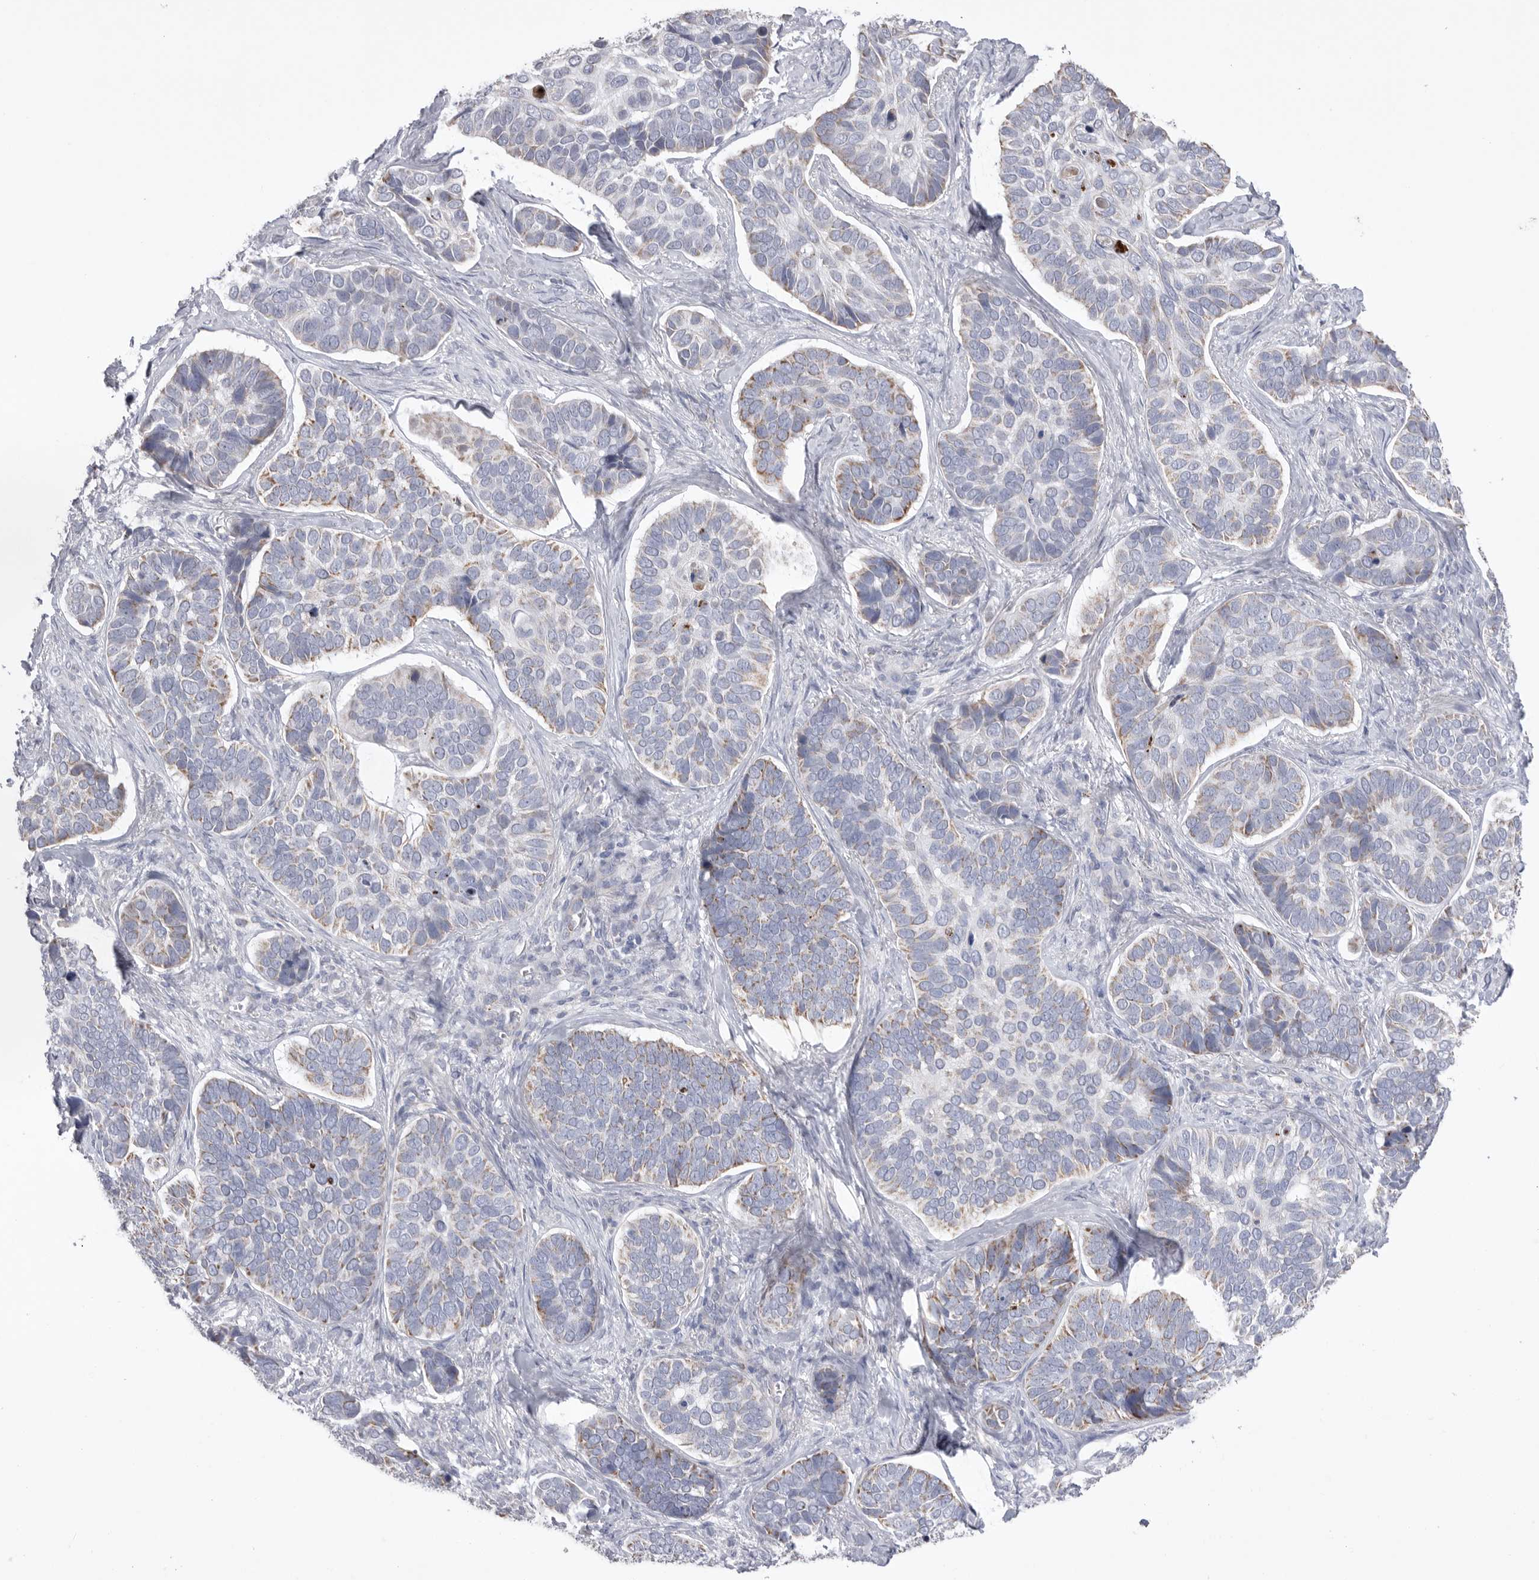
{"staining": {"intensity": "weak", "quantity": "<25%", "location": "cytoplasmic/membranous"}, "tissue": "skin cancer", "cell_type": "Tumor cells", "image_type": "cancer", "snomed": [{"axis": "morphology", "description": "Basal cell carcinoma"}, {"axis": "topography", "description": "Skin"}], "caption": "Human skin basal cell carcinoma stained for a protein using immunohistochemistry reveals no expression in tumor cells.", "gene": "VDAC3", "patient": {"sex": "male", "age": 62}}